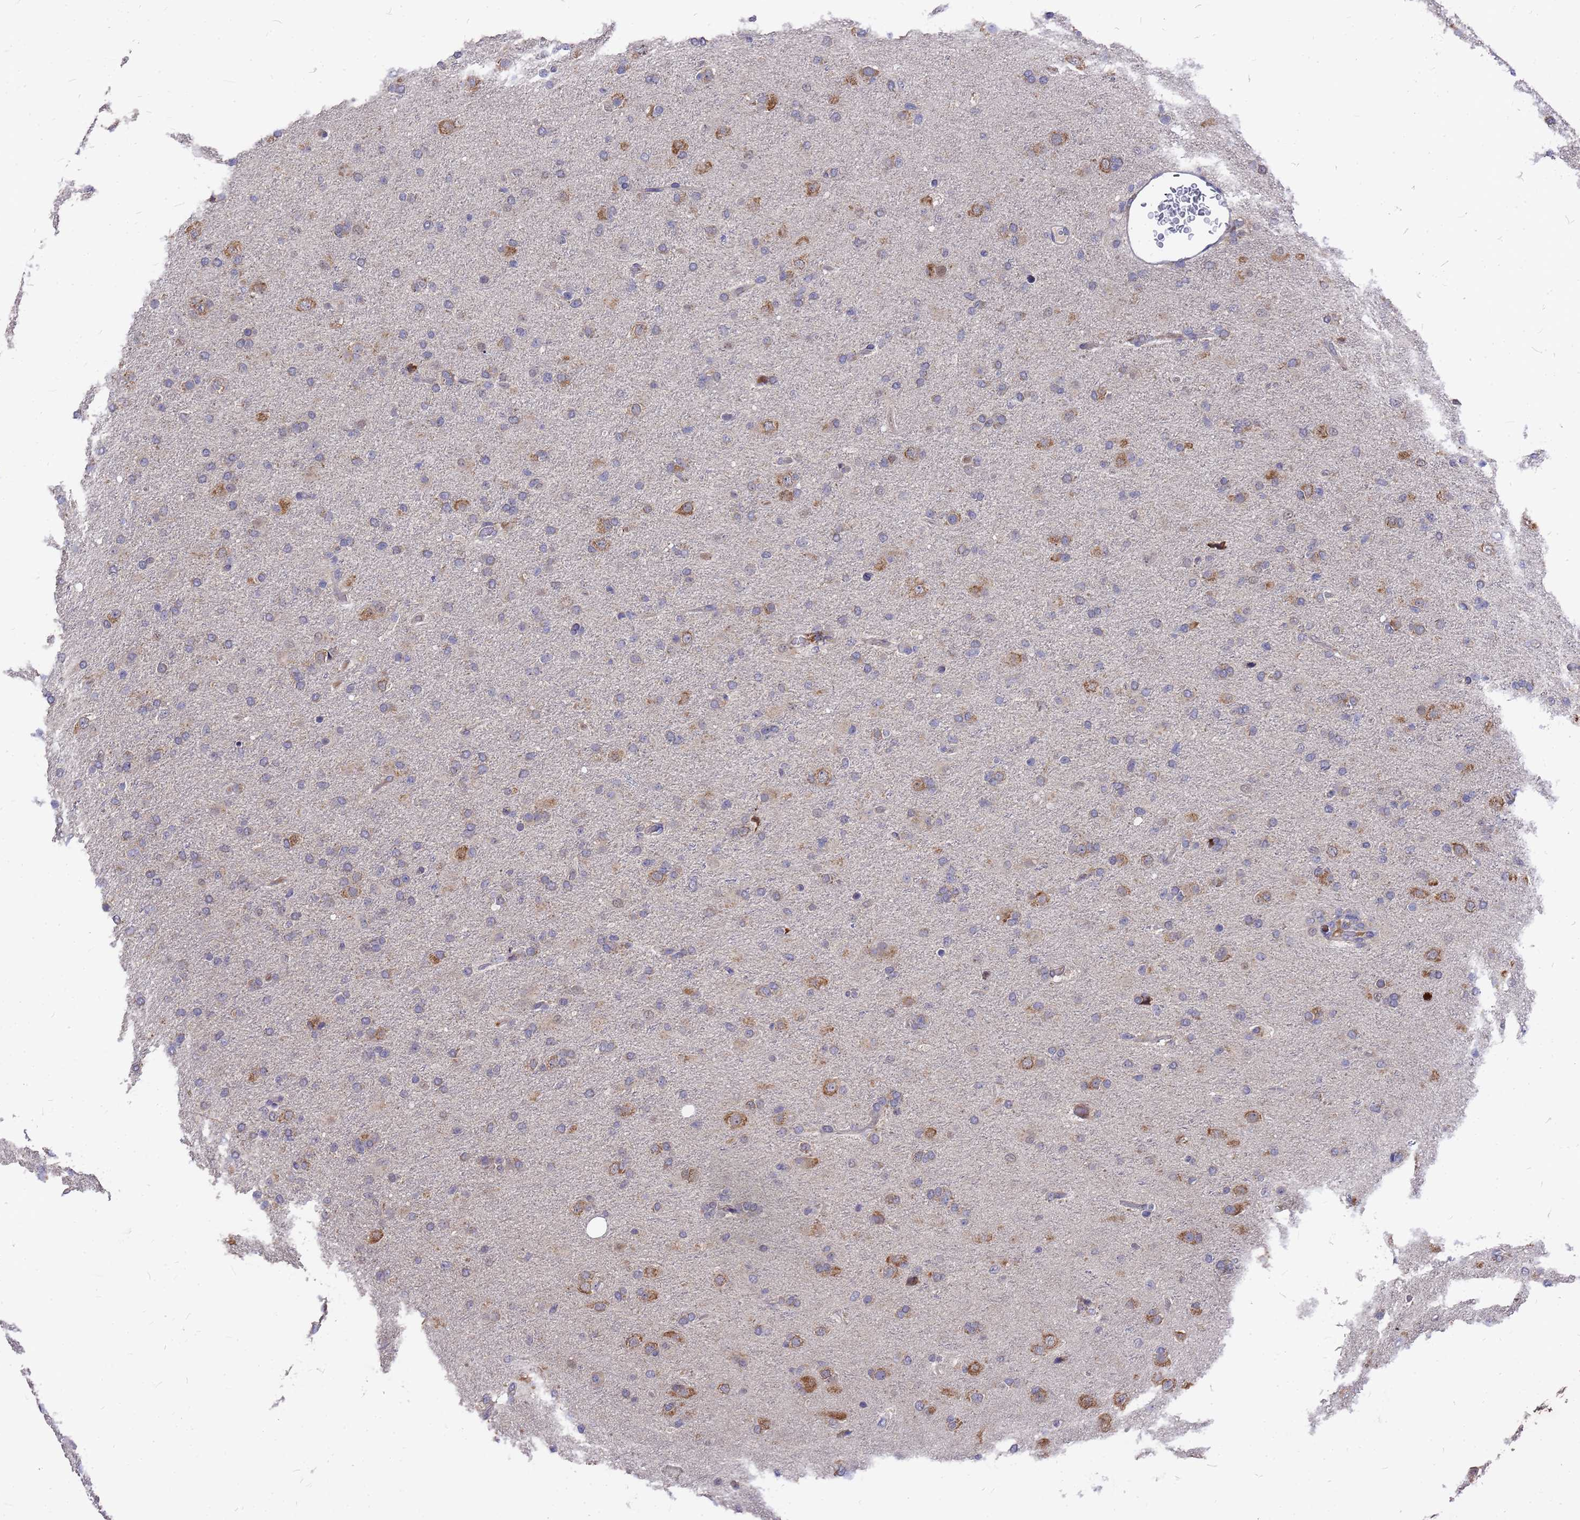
{"staining": {"intensity": "moderate", "quantity": "<25%", "location": "cytoplasmic/membranous"}, "tissue": "glioma", "cell_type": "Tumor cells", "image_type": "cancer", "snomed": [{"axis": "morphology", "description": "Glioma, malignant, Low grade"}, {"axis": "topography", "description": "Brain"}], "caption": "Protein staining reveals moderate cytoplasmic/membranous positivity in approximately <25% of tumor cells in malignant low-grade glioma.", "gene": "ZNF717", "patient": {"sex": "male", "age": 65}}